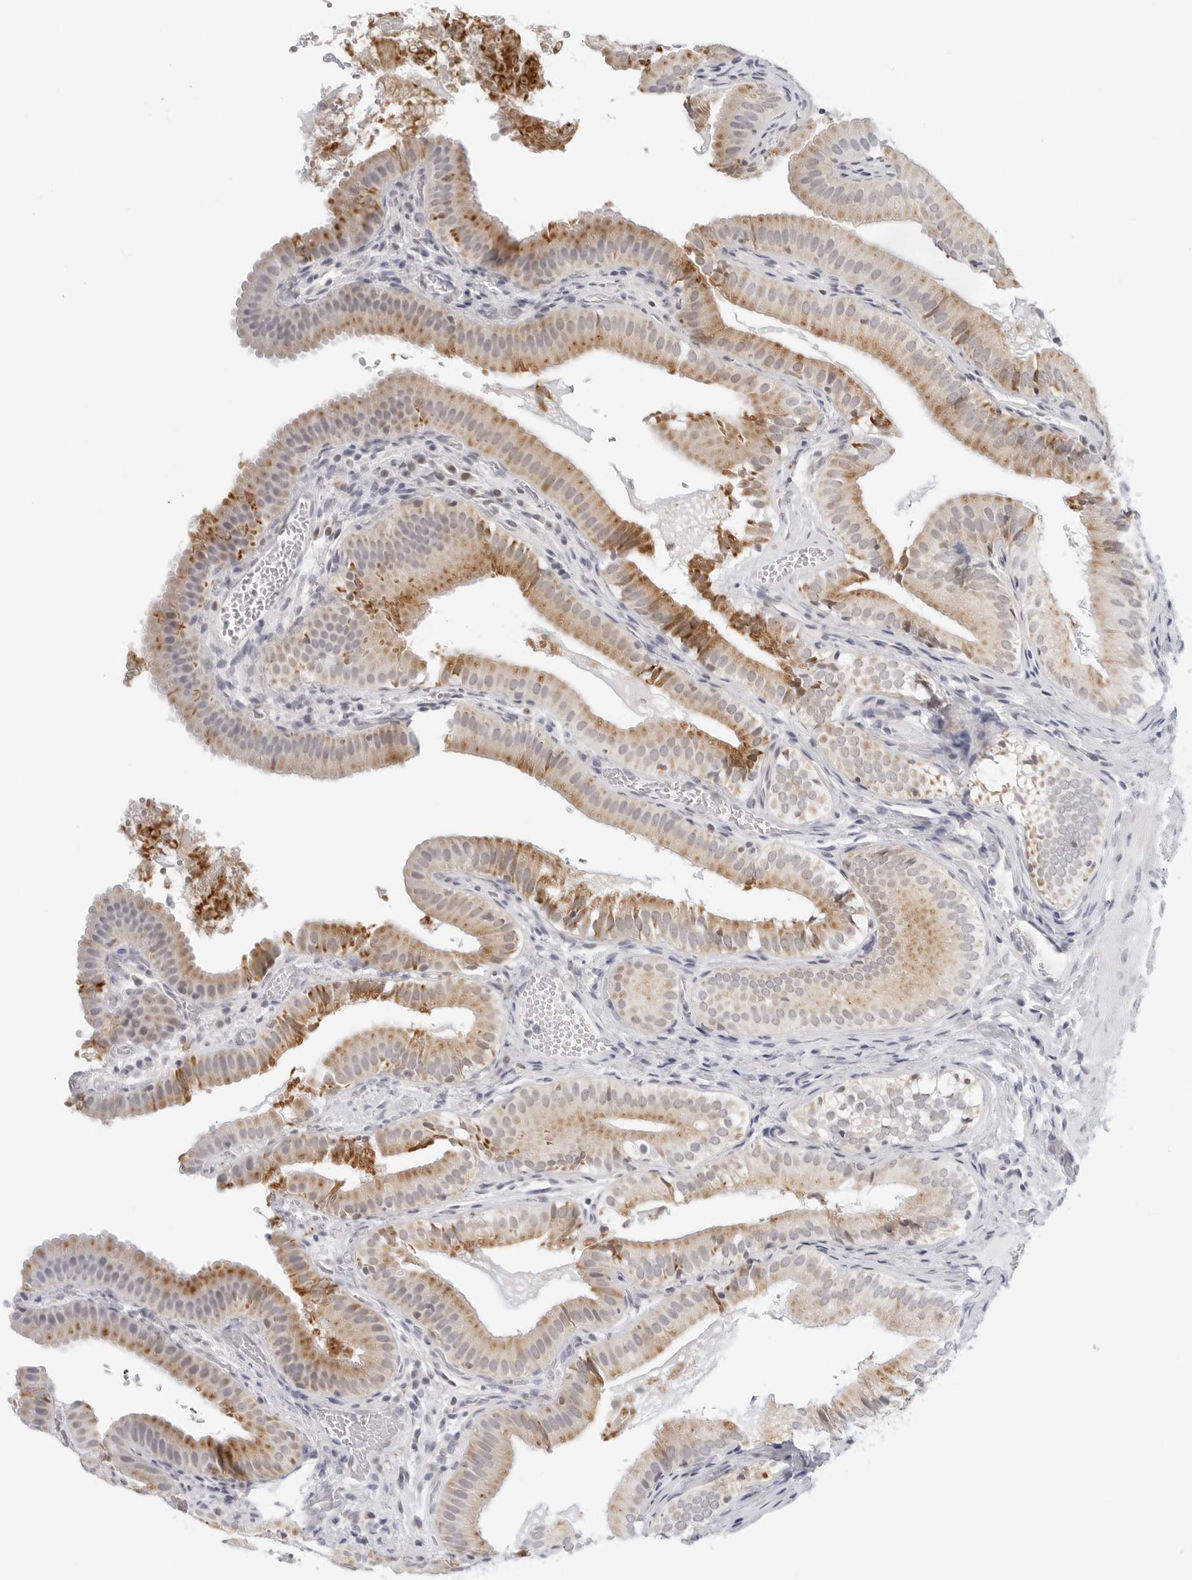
{"staining": {"intensity": "moderate", "quantity": ">75%", "location": "cytoplasmic/membranous"}, "tissue": "gallbladder", "cell_type": "Glandular cells", "image_type": "normal", "snomed": [{"axis": "morphology", "description": "Normal tissue, NOS"}, {"axis": "topography", "description": "Gallbladder"}], "caption": "IHC photomicrograph of unremarkable gallbladder stained for a protein (brown), which reveals medium levels of moderate cytoplasmic/membranous expression in about >75% of glandular cells.", "gene": "CIART", "patient": {"sex": "female", "age": 30}}